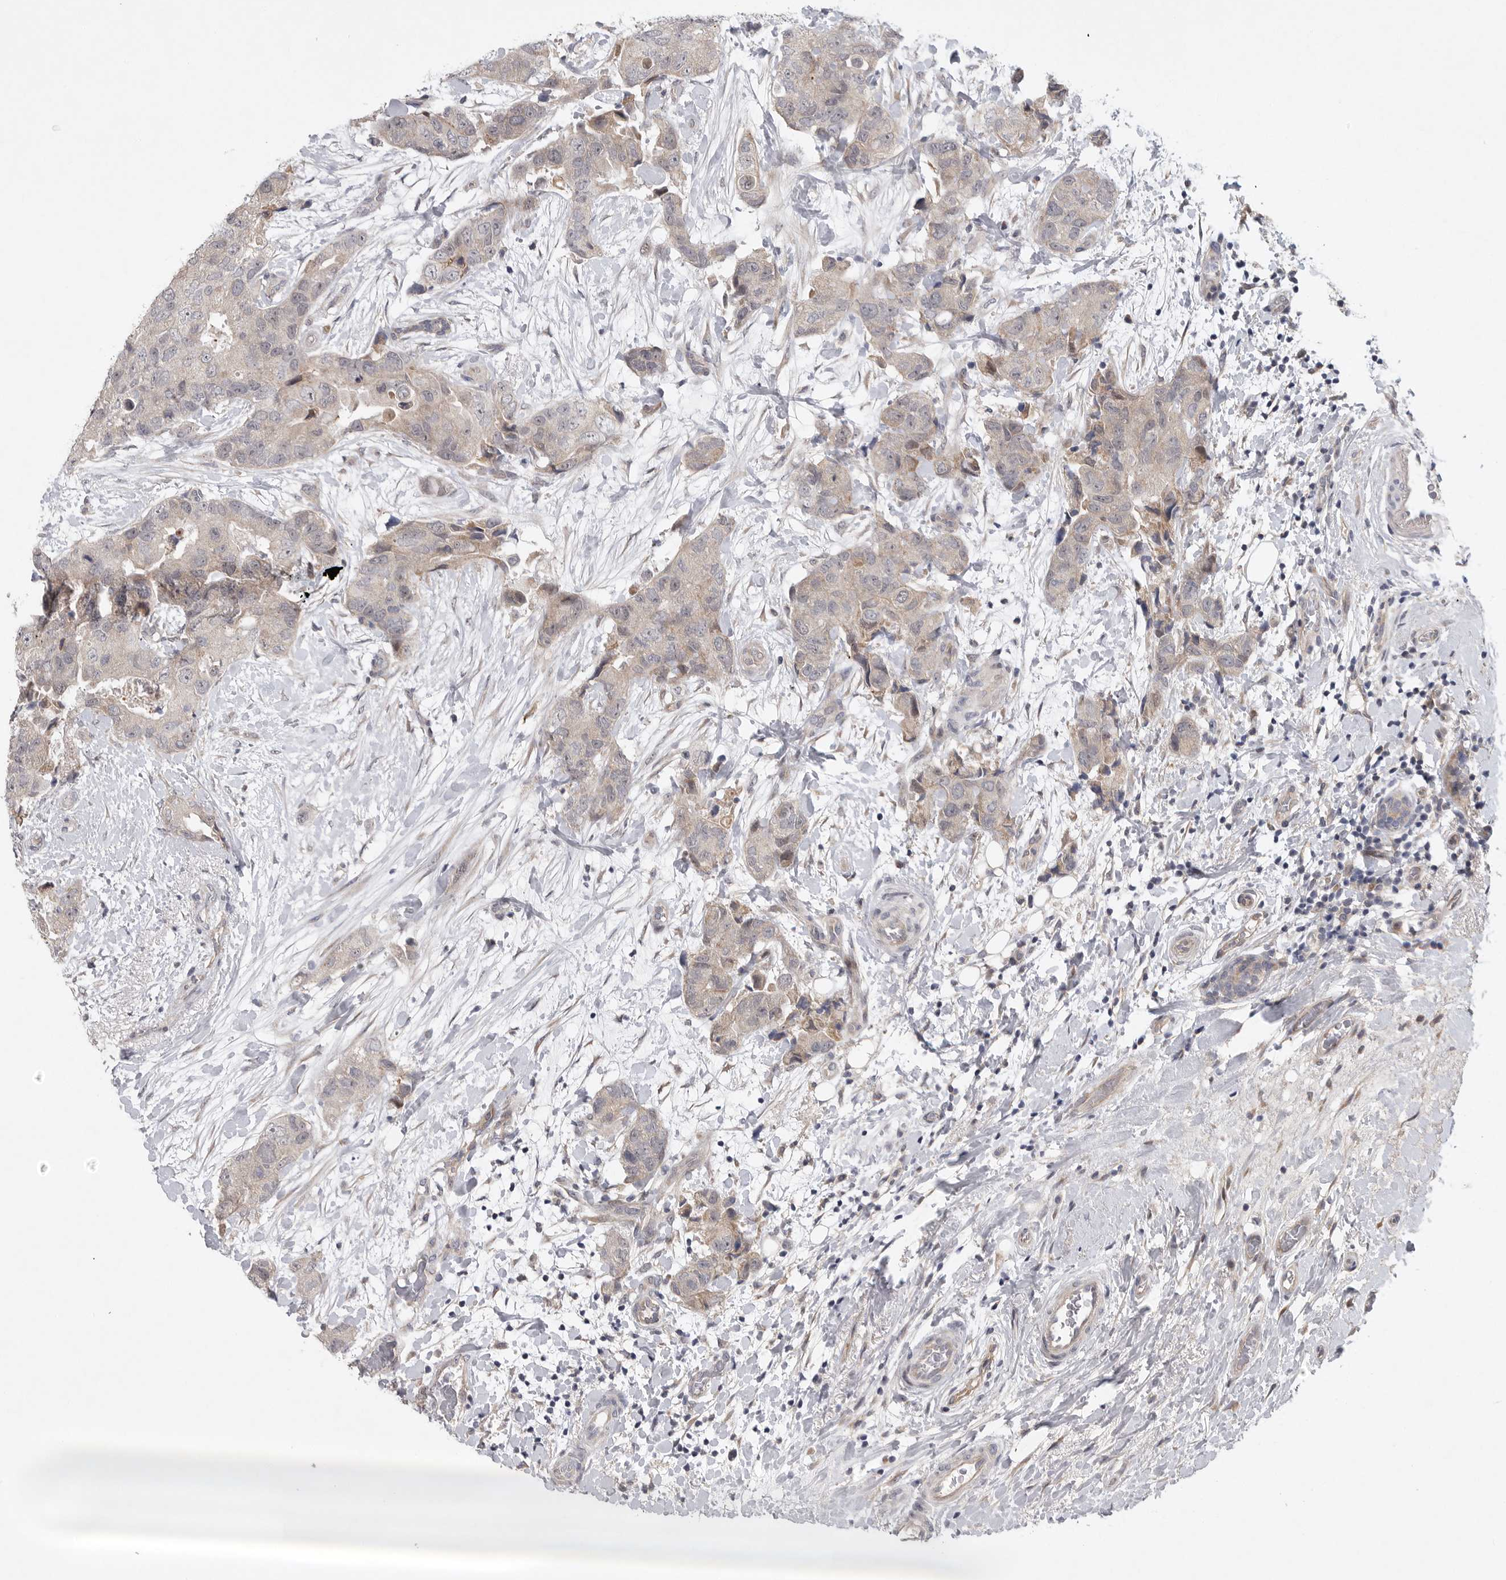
{"staining": {"intensity": "weak", "quantity": "<25%", "location": "cytoplasmic/membranous"}, "tissue": "breast cancer", "cell_type": "Tumor cells", "image_type": "cancer", "snomed": [{"axis": "morphology", "description": "Duct carcinoma"}, {"axis": "topography", "description": "Breast"}], "caption": "This is a photomicrograph of immunohistochemistry (IHC) staining of breast cancer (infiltrating ductal carcinoma), which shows no positivity in tumor cells. The staining is performed using DAB (3,3'-diaminobenzidine) brown chromogen with nuclei counter-stained in using hematoxylin.", "gene": "FBXO43", "patient": {"sex": "female", "age": 62}}